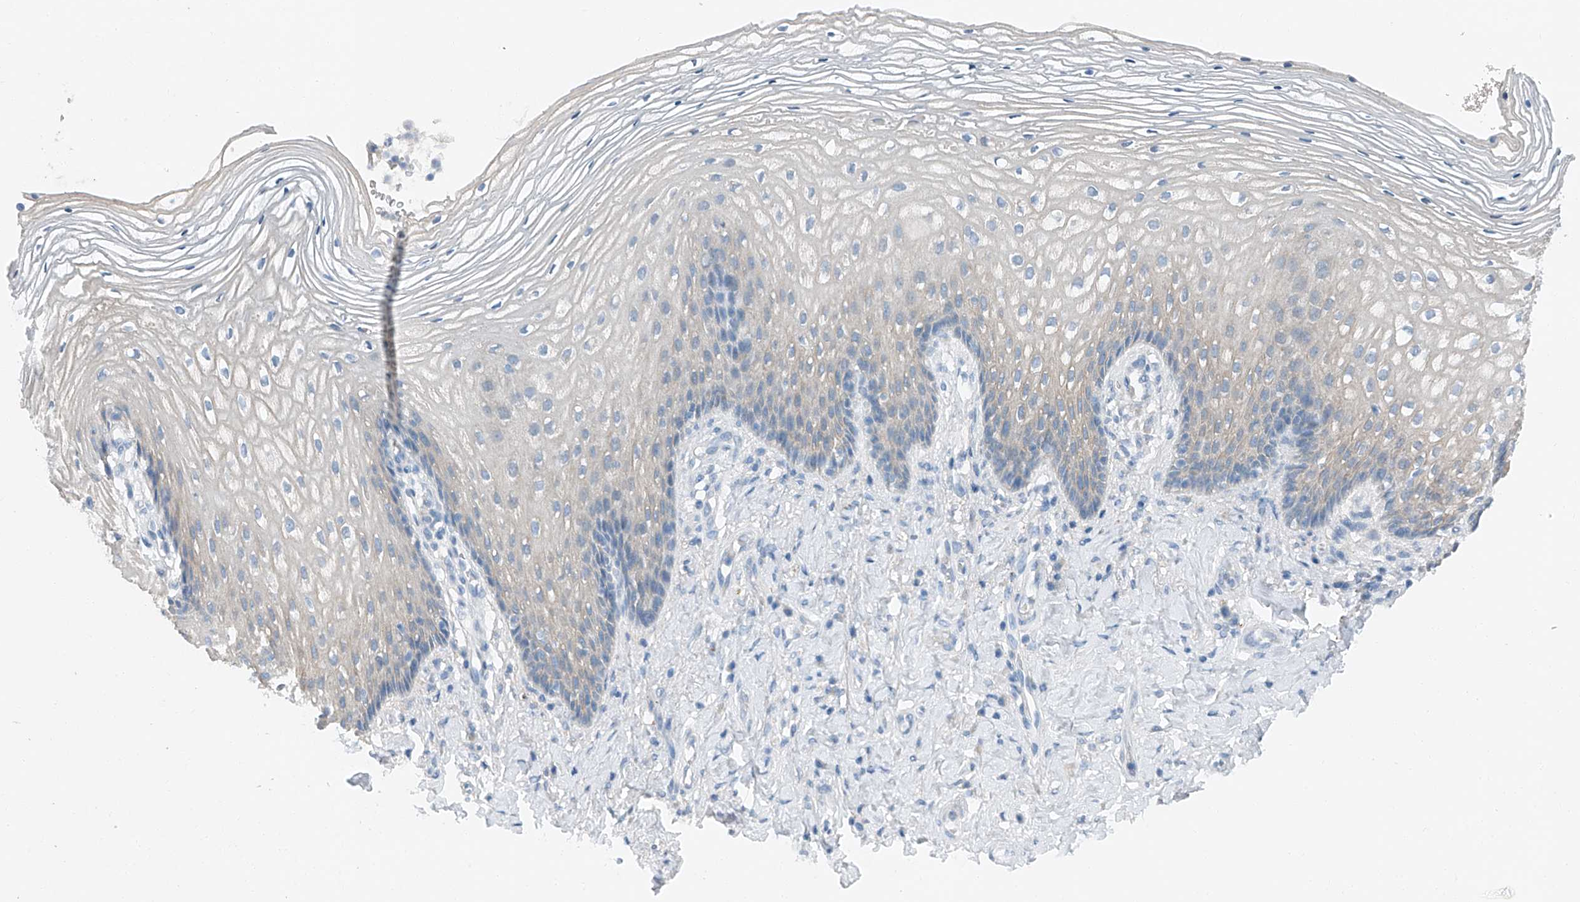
{"staining": {"intensity": "negative", "quantity": "none", "location": "none"}, "tissue": "vagina", "cell_type": "Squamous epithelial cells", "image_type": "normal", "snomed": [{"axis": "morphology", "description": "Normal tissue, NOS"}, {"axis": "topography", "description": "Vagina"}], "caption": "Squamous epithelial cells show no significant protein positivity in unremarkable vagina. (Stains: DAB IHC with hematoxylin counter stain, Microscopy: brightfield microscopy at high magnification).", "gene": "MDGA1", "patient": {"sex": "female", "age": 60}}